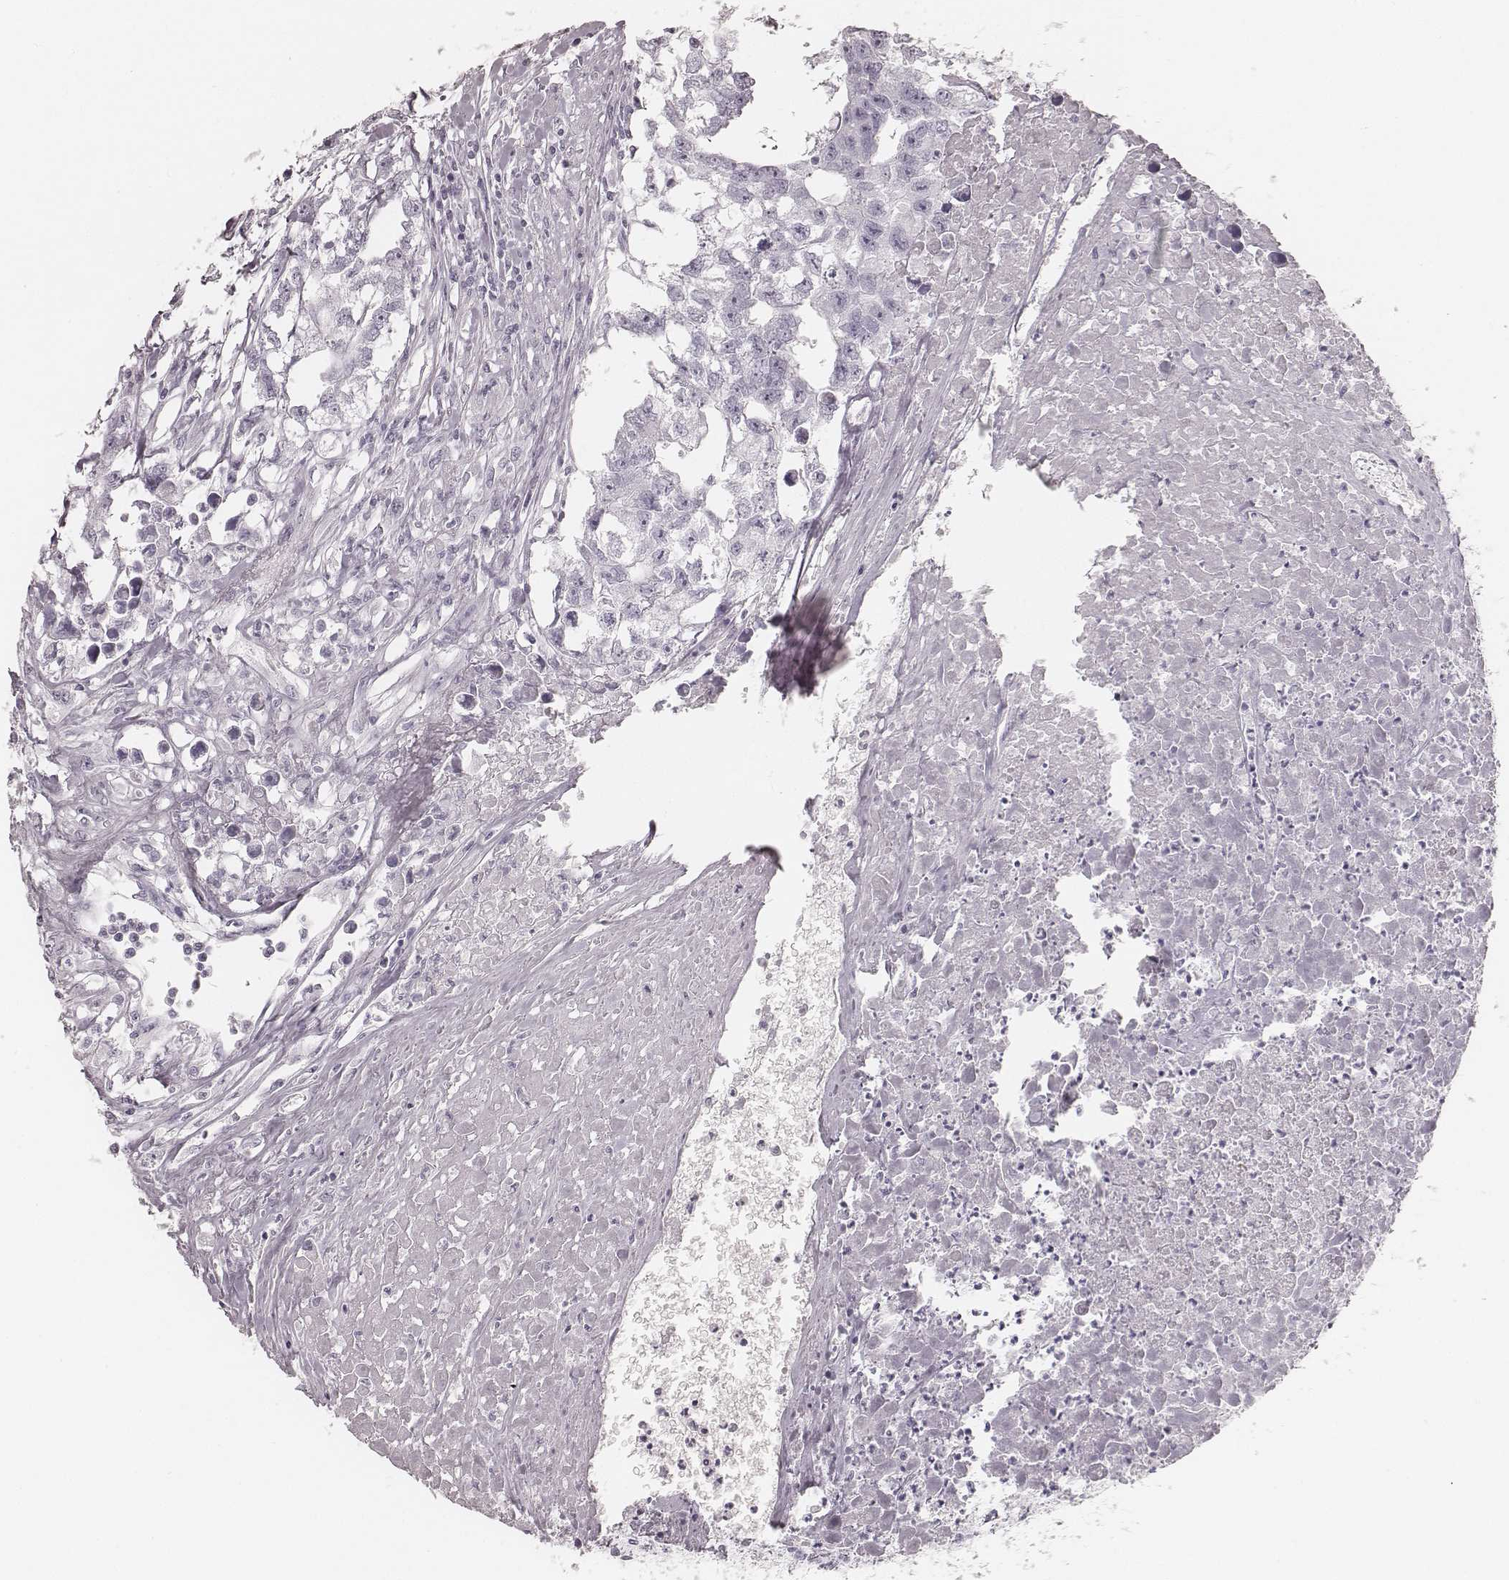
{"staining": {"intensity": "negative", "quantity": "none", "location": "none"}, "tissue": "testis cancer", "cell_type": "Tumor cells", "image_type": "cancer", "snomed": [{"axis": "morphology", "description": "Carcinoma, Embryonal, NOS"}, {"axis": "morphology", "description": "Teratoma, malignant, NOS"}, {"axis": "topography", "description": "Testis"}], "caption": "Tumor cells are negative for brown protein staining in testis cancer (malignant teratoma).", "gene": "KRT34", "patient": {"sex": "male", "age": 44}}